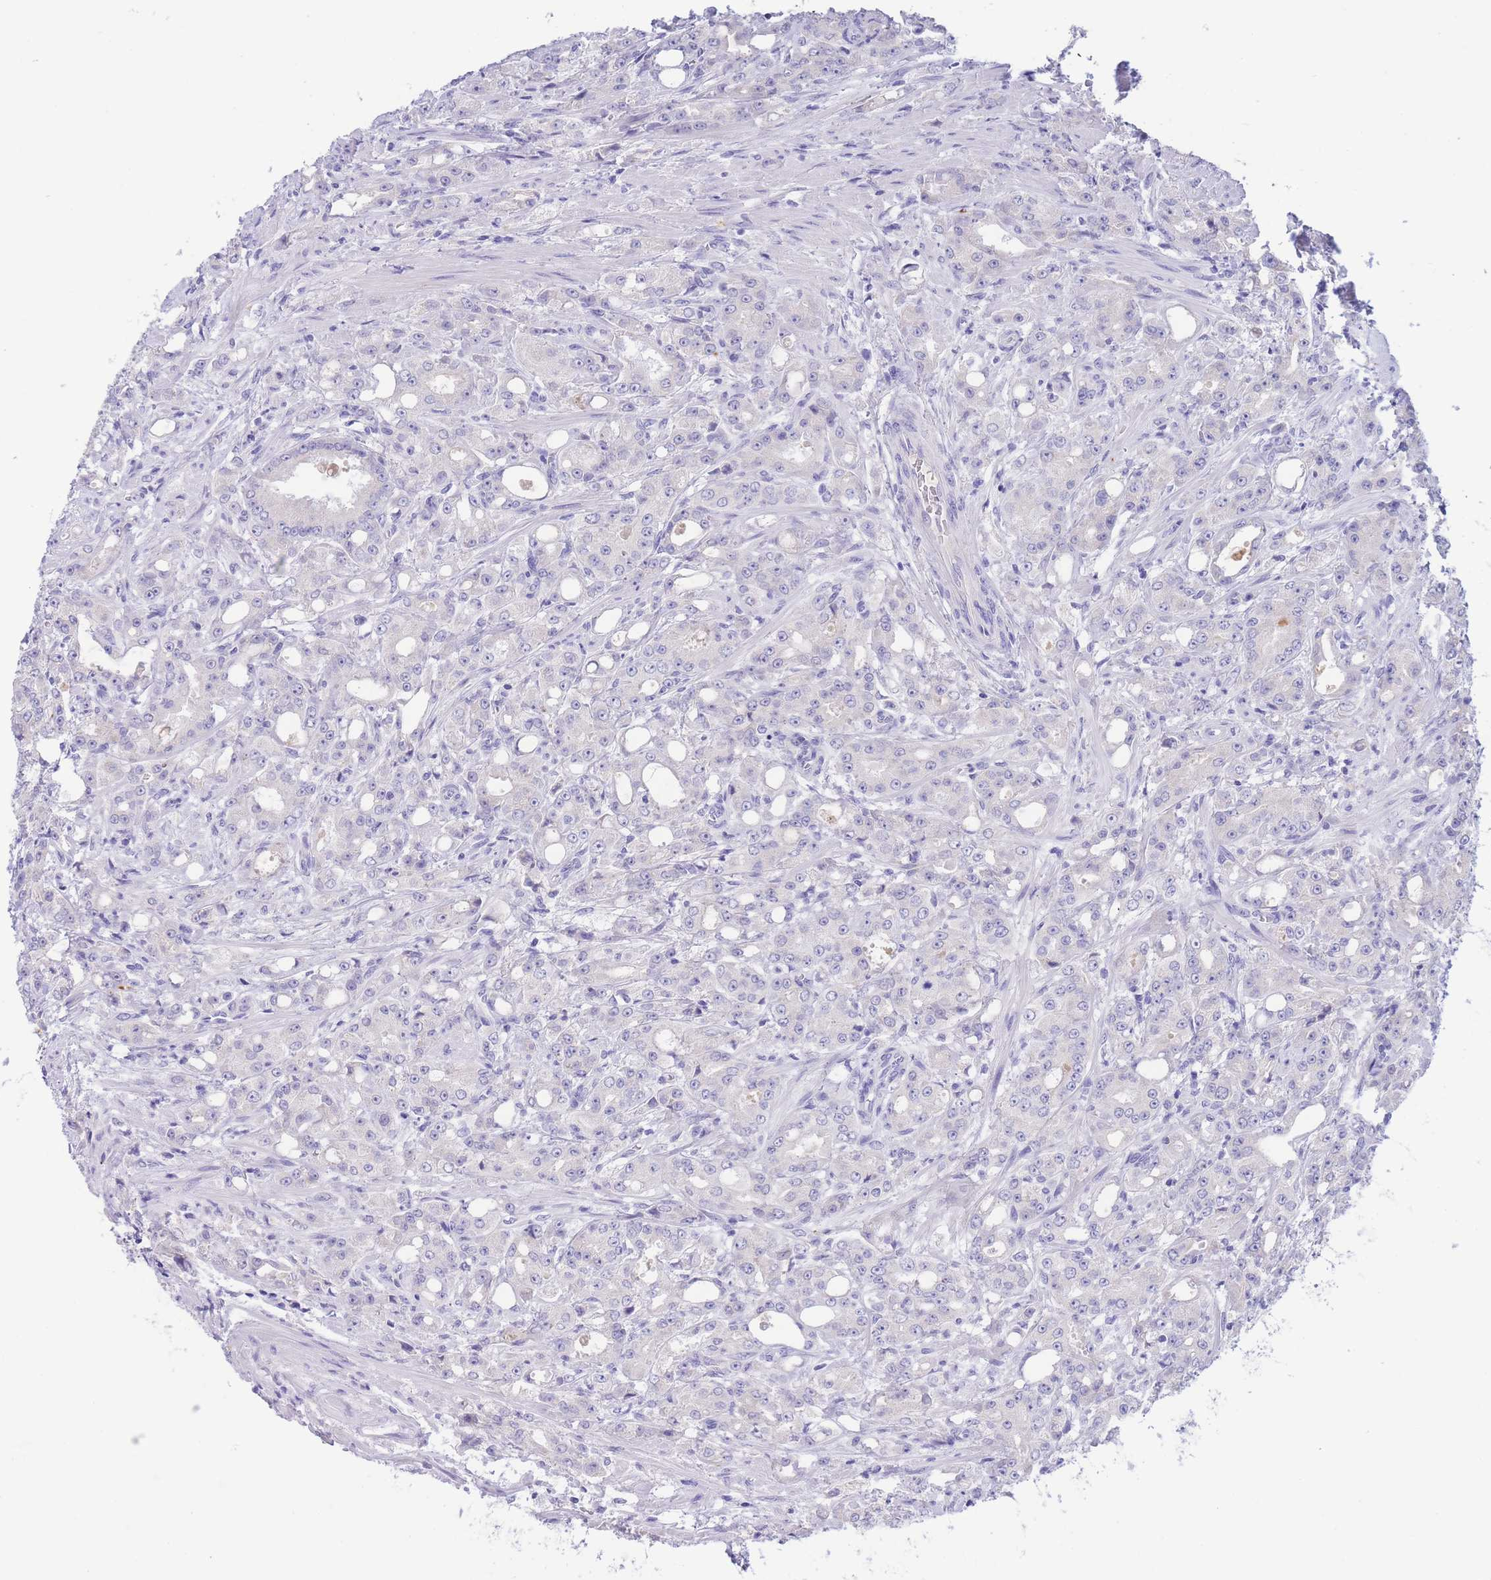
{"staining": {"intensity": "negative", "quantity": "none", "location": "none"}, "tissue": "prostate cancer", "cell_type": "Tumor cells", "image_type": "cancer", "snomed": [{"axis": "morphology", "description": "Adenocarcinoma, High grade"}, {"axis": "topography", "description": "Prostate"}], "caption": "The immunohistochemistry (IHC) micrograph has no significant expression in tumor cells of adenocarcinoma (high-grade) (prostate) tissue.", "gene": "PCDHB3", "patient": {"sex": "male", "age": 69}}